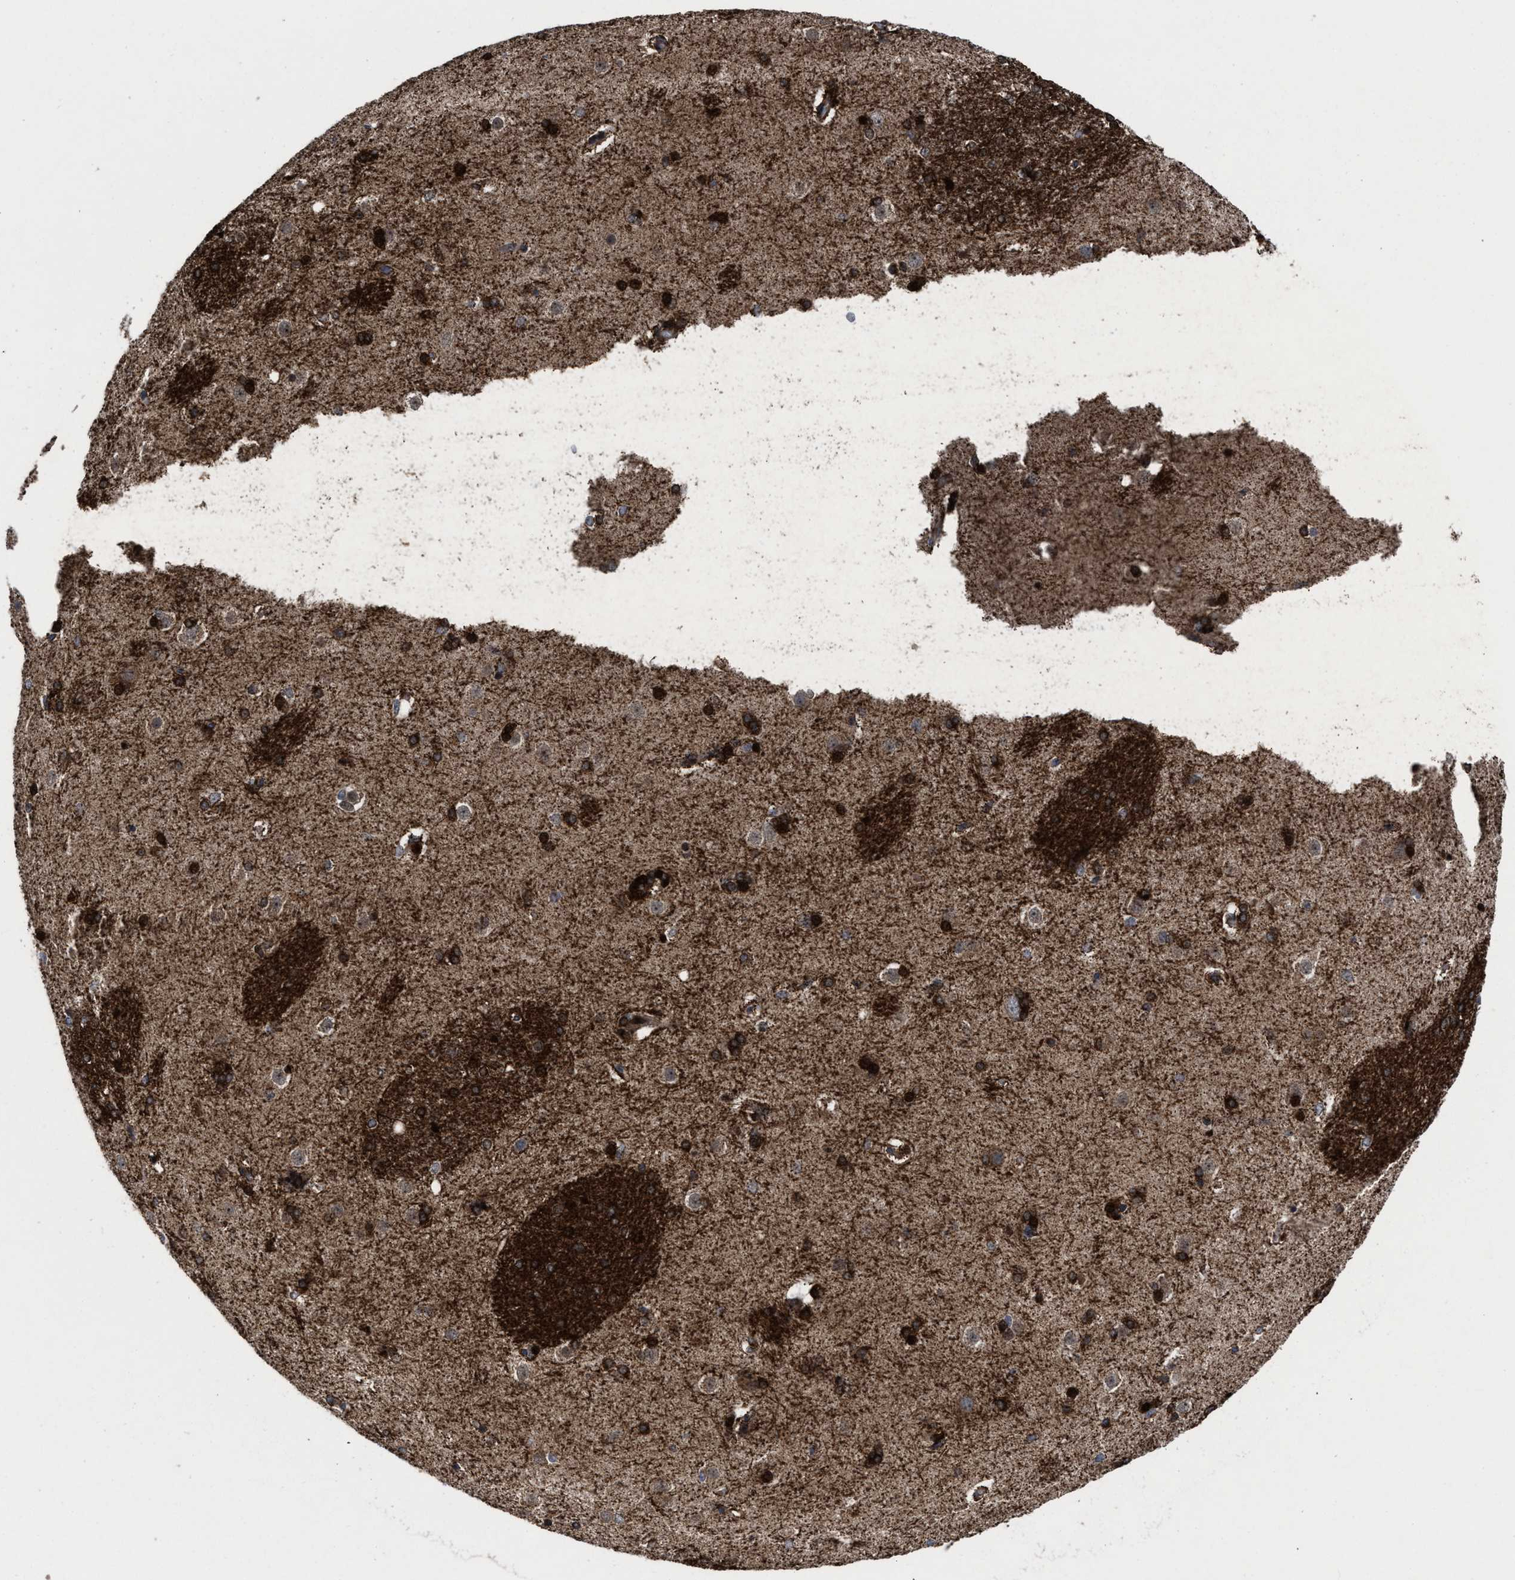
{"staining": {"intensity": "strong", "quantity": ">75%", "location": "cytoplasmic/membranous,nuclear"}, "tissue": "caudate", "cell_type": "Glial cells", "image_type": "normal", "snomed": [{"axis": "morphology", "description": "Normal tissue, NOS"}, {"axis": "topography", "description": "Lateral ventricle wall"}], "caption": "The immunohistochemical stain highlights strong cytoplasmic/membranous,nuclear staining in glial cells of benign caudate. The staining is performed using DAB brown chromogen to label protein expression. The nuclei are counter-stained blue using hematoxylin.", "gene": "MRPL50", "patient": {"sex": "female", "age": 19}}